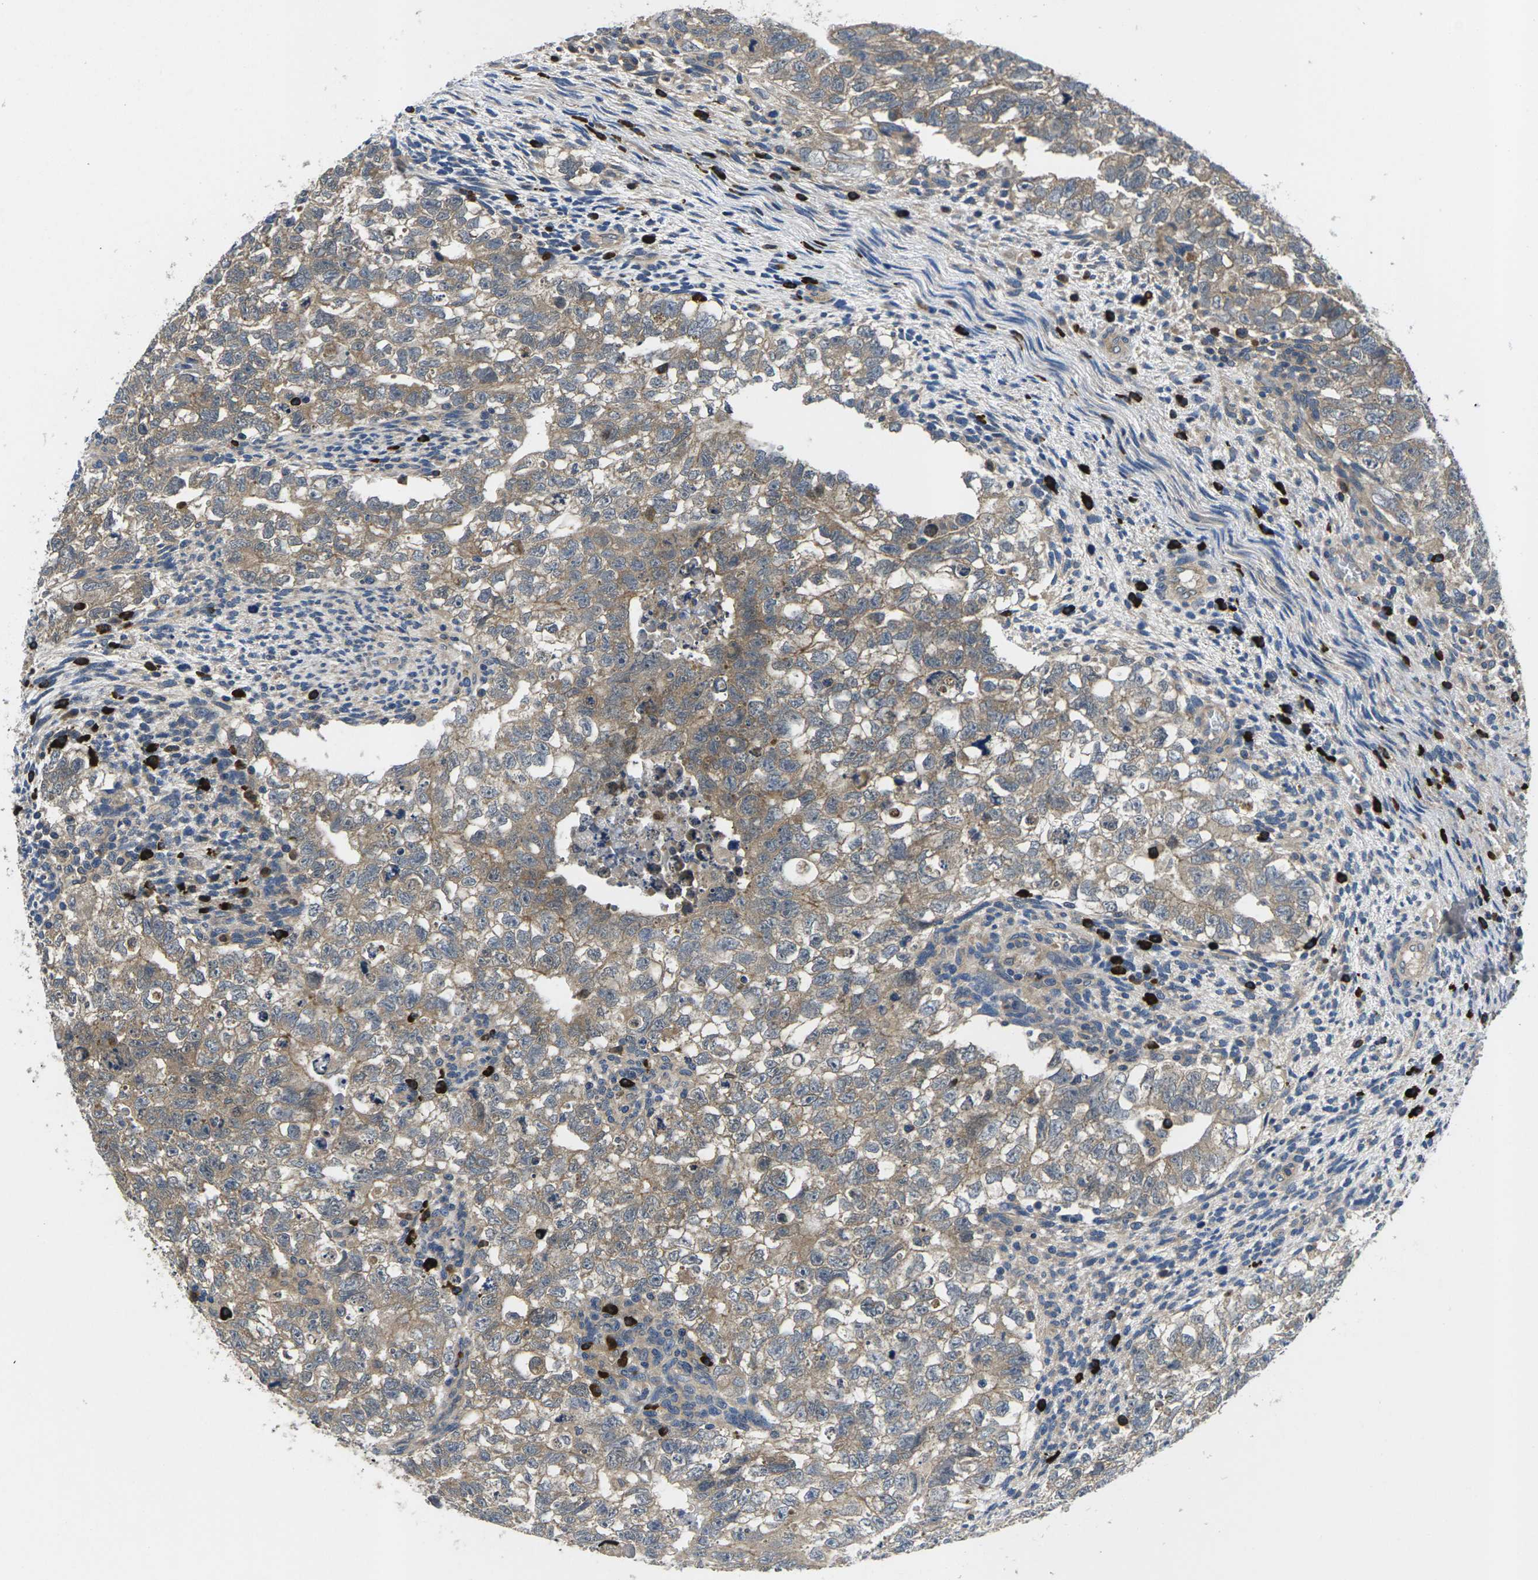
{"staining": {"intensity": "weak", "quantity": ">75%", "location": "cytoplasmic/membranous"}, "tissue": "testis cancer", "cell_type": "Tumor cells", "image_type": "cancer", "snomed": [{"axis": "morphology", "description": "Seminoma, NOS"}, {"axis": "morphology", "description": "Carcinoma, Embryonal, NOS"}, {"axis": "topography", "description": "Testis"}], "caption": "High-power microscopy captured an immunohistochemistry (IHC) photomicrograph of testis cancer, revealing weak cytoplasmic/membranous expression in approximately >75% of tumor cells.", "gene": "PLCE1", "patient": {"sex": "male", "age": 38}}